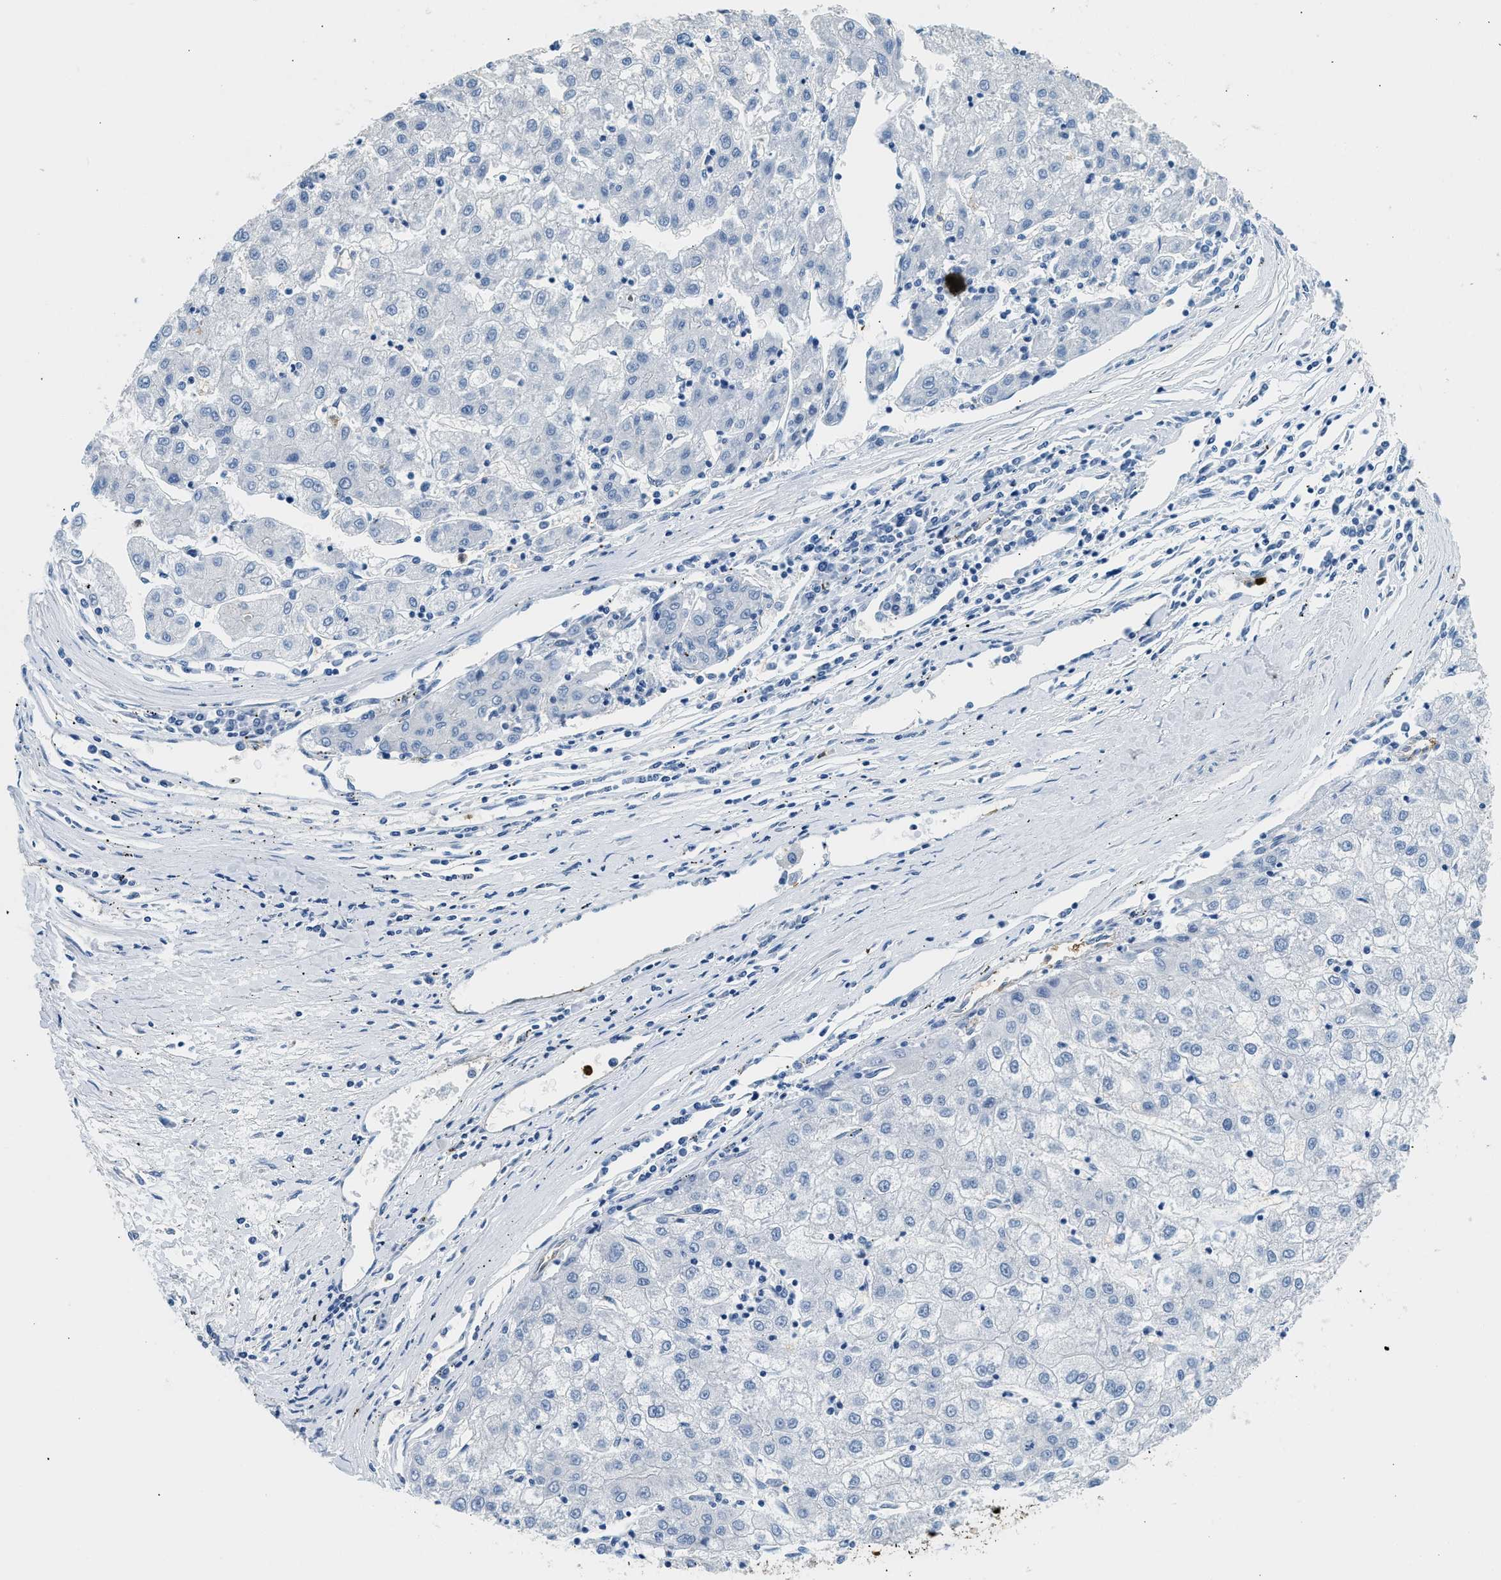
{"staining": {"intensity": "negative", "quantity": "none", "location": "none"}, "tissue": "liver cancer", "cell_type": "Tumor cells", "image_type": "cancer", "snomed": [{"axis": "morphology", "description": "Carcinoma, Hepatocellular, NOS"}, {"axis": "topography", "description": "Liver"}], "caption": "Liver cancer was stained to show a protein in brown. There is no significant staining in tumor cells. (Stains: DAB immunohistochemistry with hematoxylin counter stain, Microscopy: brightfield microscopy at high magnification).", "gene": "ANXA3", "patient": {"sex": "male", "age": 72}}